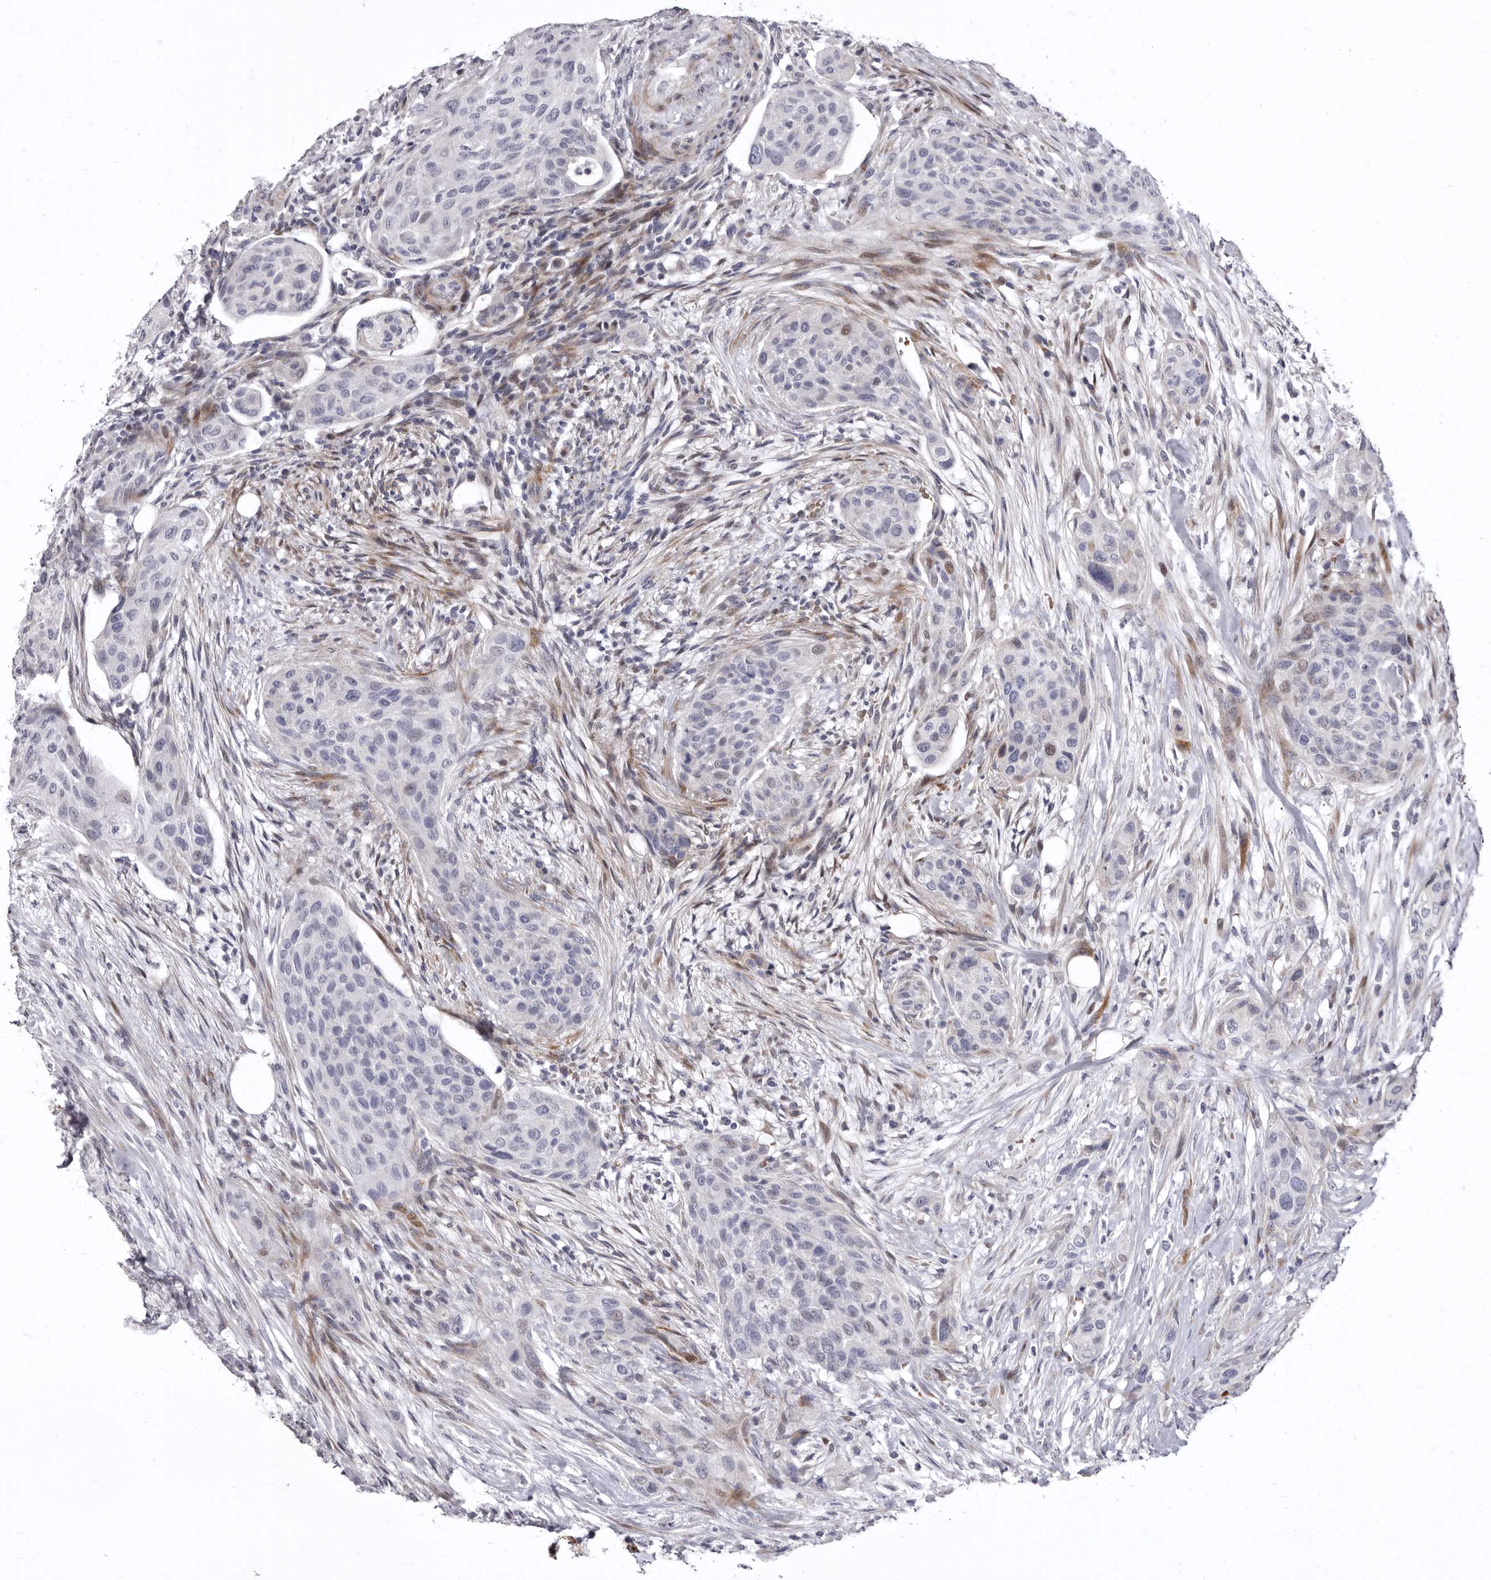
{"staining": {"intensity": "negative", "quantity": "none", "location": "none"}, "tissue": "urothelial cancer", "cell_type": "Tumor cells", "image_type": "cancer", "snomed": [{"axis": "morphology", "description": "Urothelial carcinoma, High grade"}, {"axis": "topography", "description": "Urinary bladder"}], "caption": "High-grade urothelial carcinoma stained for a protein using immunohistochemistry shows no positivity tumor cells.", "gene": "AIDA", "patient": {"sex": "male", "age": 35}}